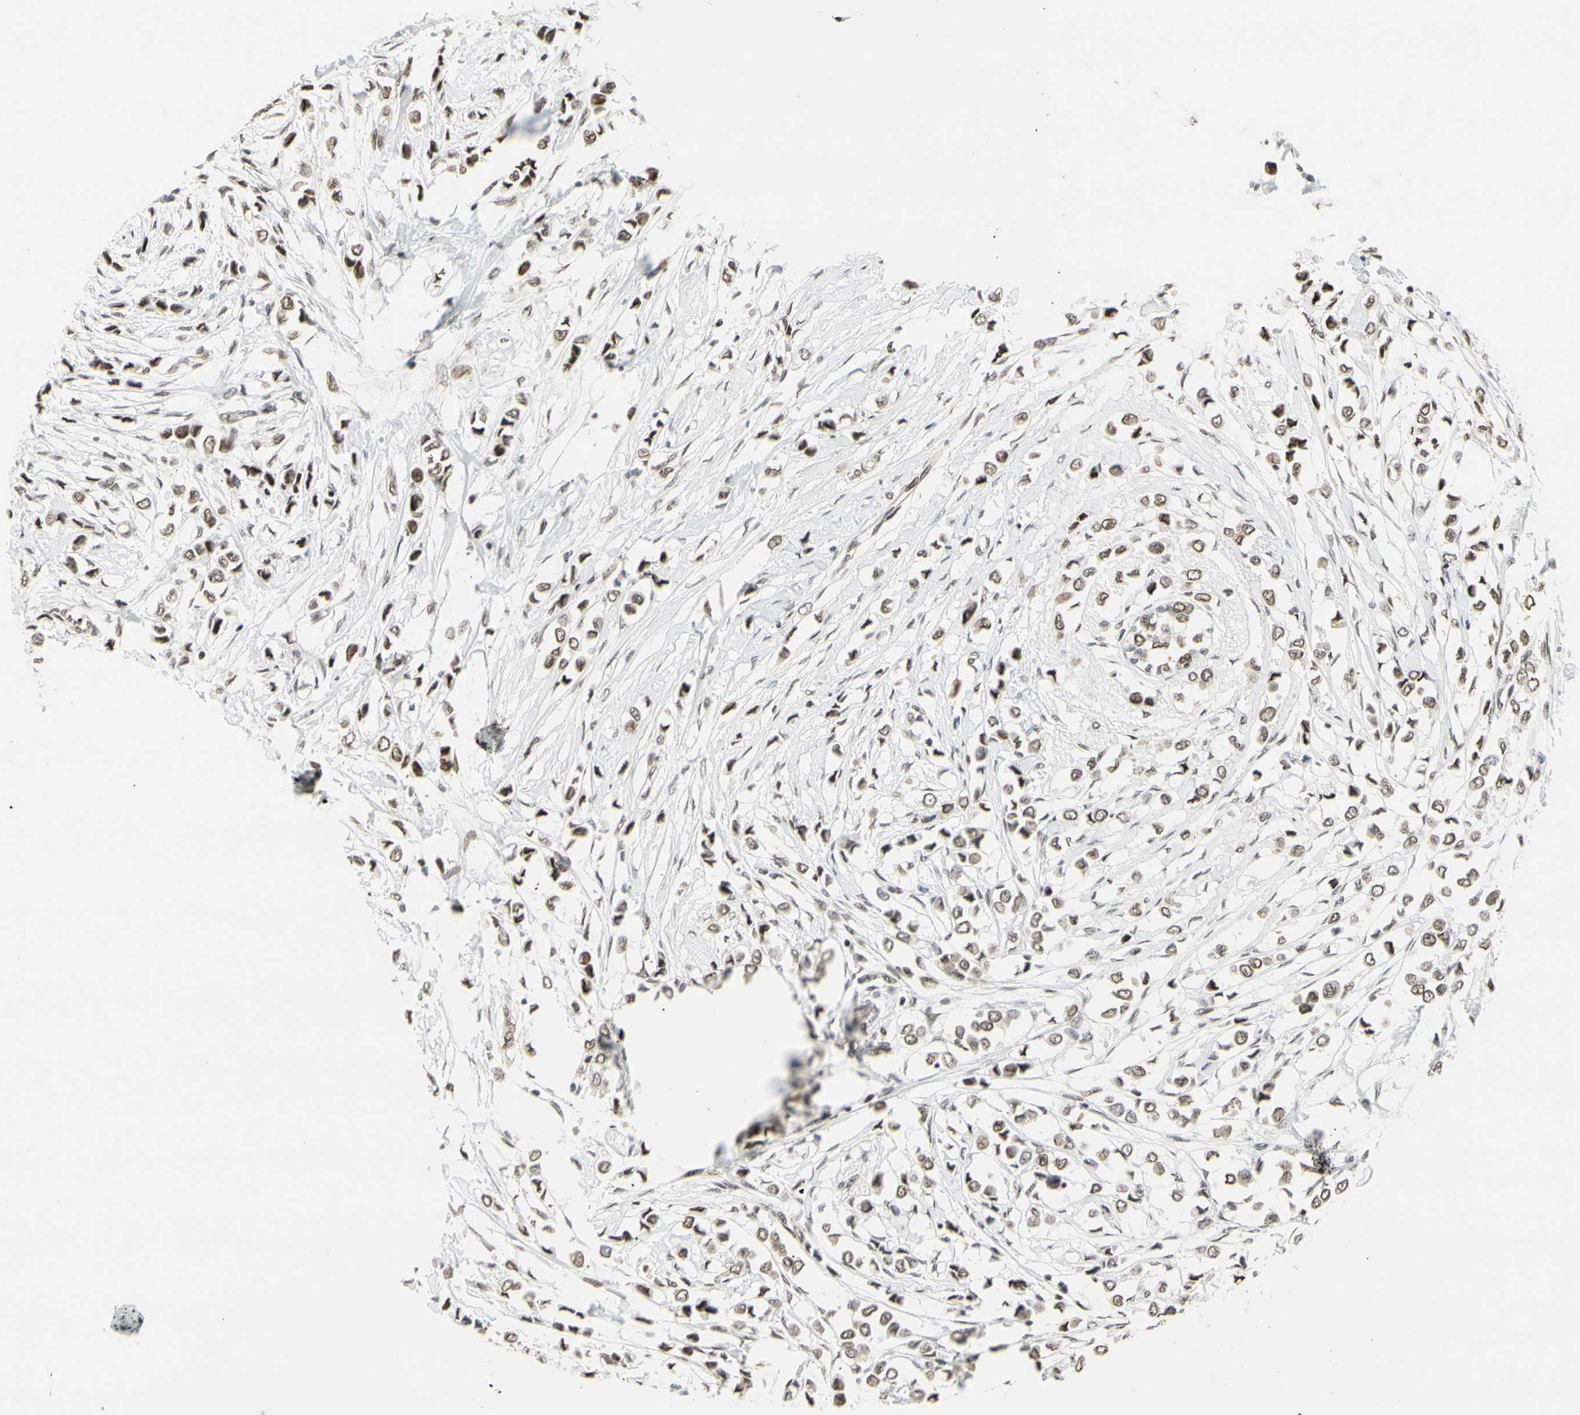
{"staining": {"intensity": "moderate", "quantity": ">75%", "location": "nuclear"}, "tissue": "breast cancer", "cell_type": "Tumor cells", "image_type": "cancer", "snomed": [{"axis": "morphology", "description": "Lobular carcinoma"}, {"axis": "topography", "description": "Breast"}], "caption": "Tumor cells demonstrate moderate nuclear positivity in about >75% of cells in breast cancer (lobular carcinoma).", "gene": "SUFU", "patient": {"sex": "female", "age": 51}}